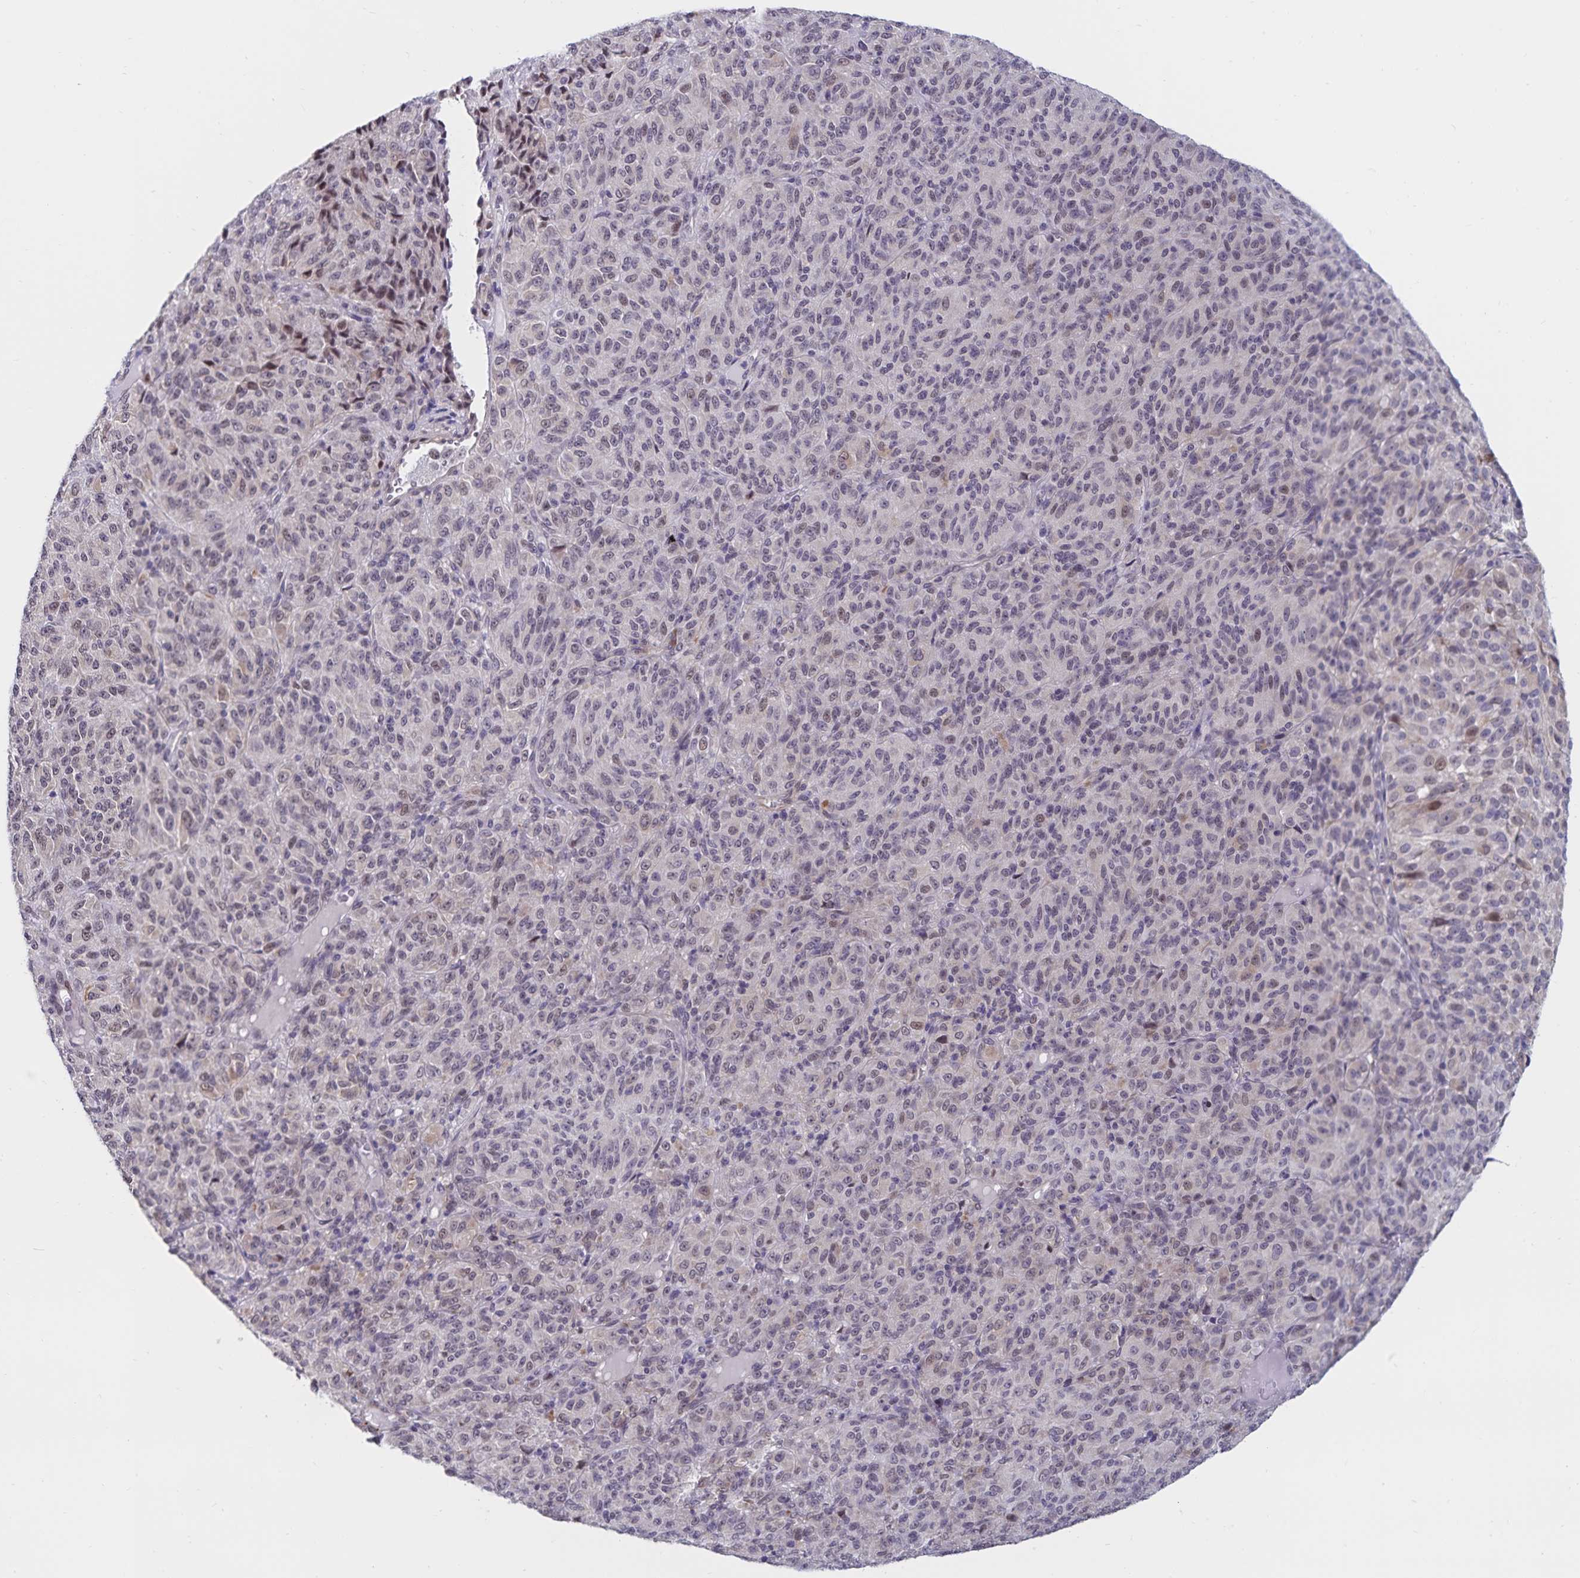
{"staining": {"intensity": "negative", "quantity": "none", "location": "none"}, "tissue": "melanoma", "cell_type": "Tumor cells", "image_type": "cancer", "snomed": [{"axis": "morphology", "description": "Malignant melanoma, Metastatic site"}, {"axis": "topography", "description": "Brain"}], "caption": "The photomicrograph shows no significant expression in tumor cells of malignant melanoma (metastatic site).", "gene": "ATP2A2", "patient": {"sex": "female", "age": 56}}